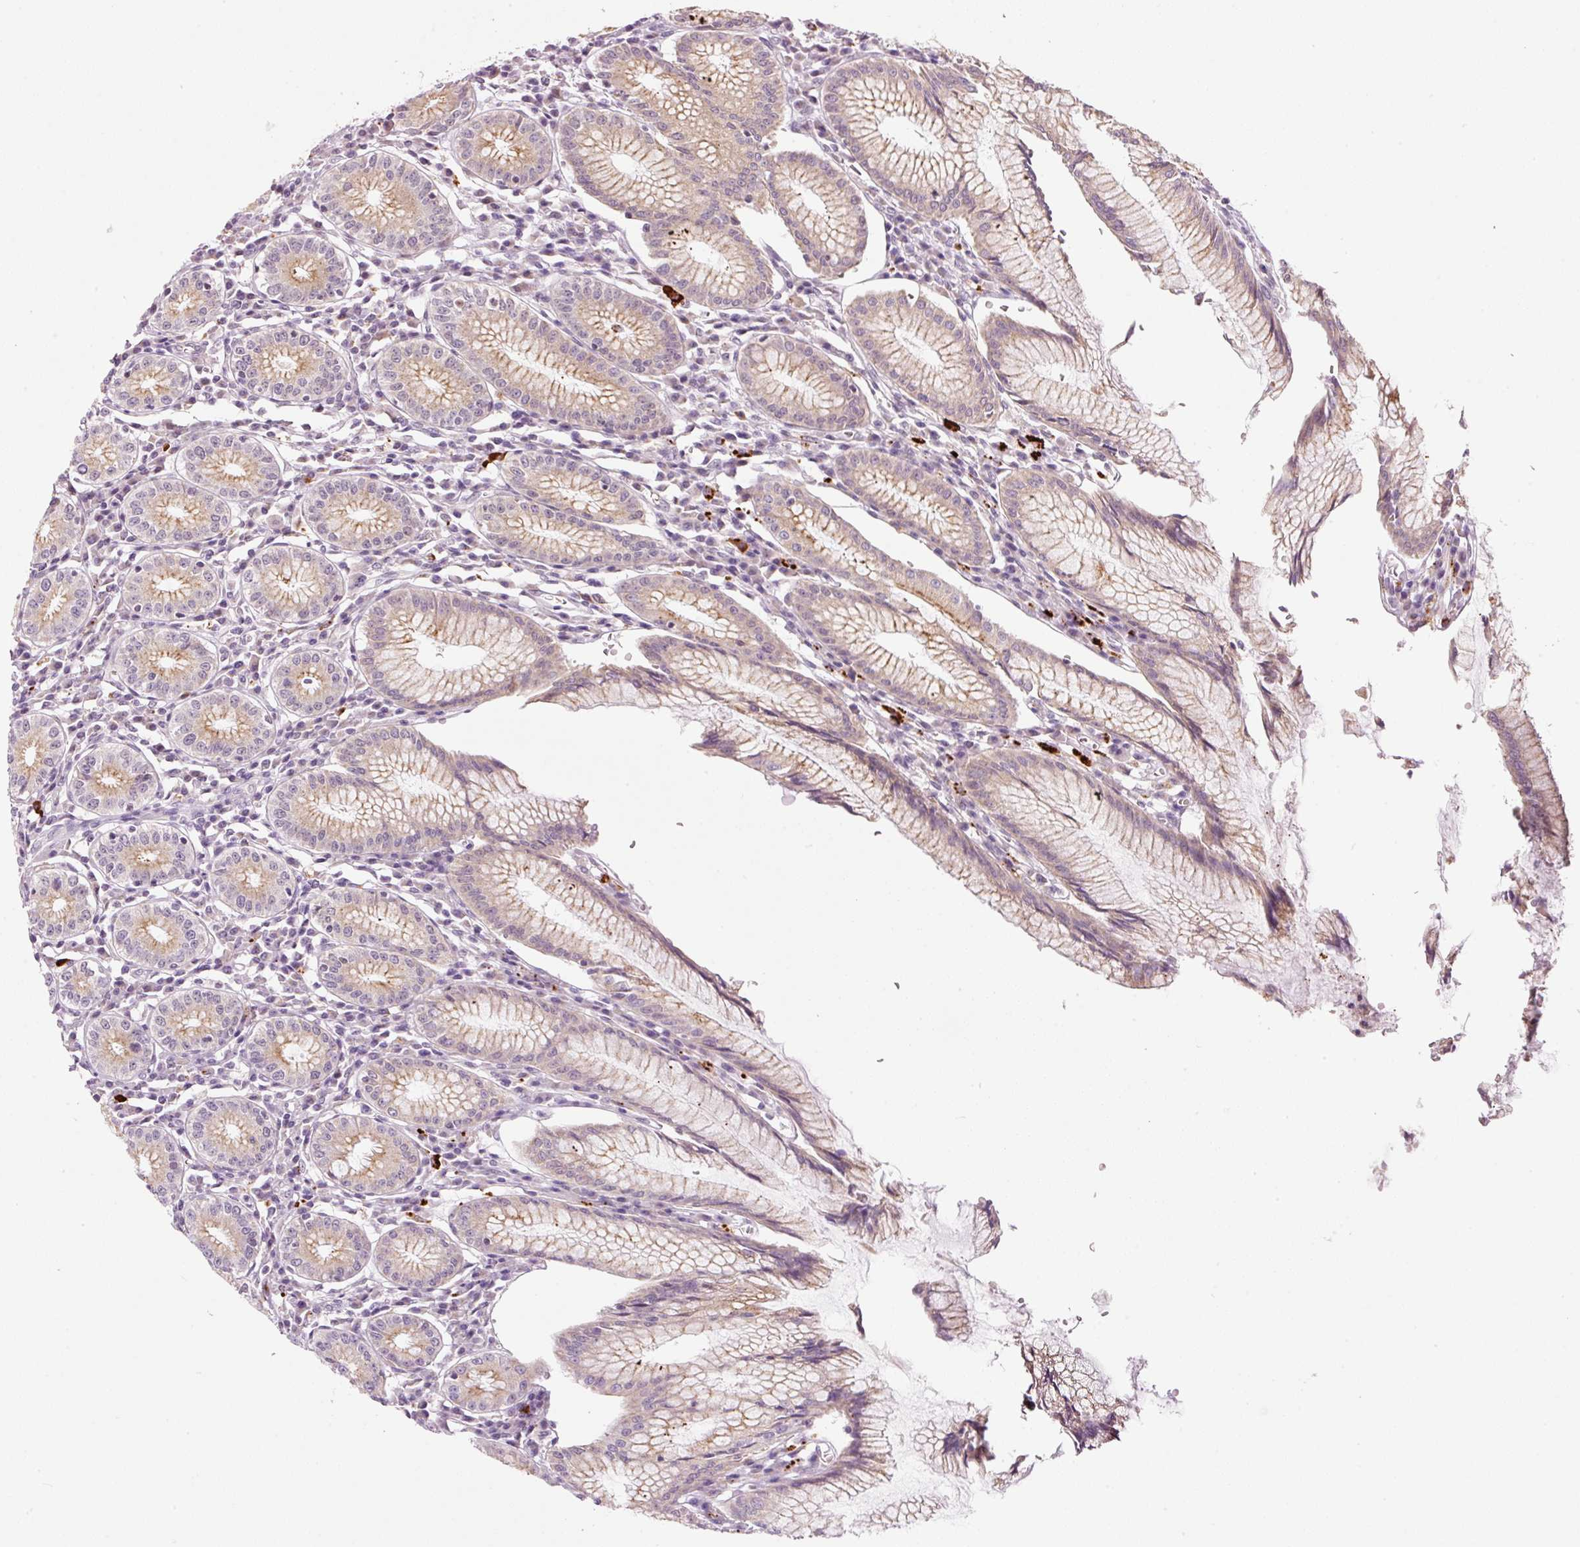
{"staining": {"intensity": "moderate", "quantity": ">75%", "location": "cytoplasmic/membranous"}, "tissue": "stomach", "cell_type": "Glandular cells", "image_type": "normal", "snomed": [{"axis": "morphology", "description": "Normal tissue, NOS"}, {"axis": "topography", "description": "Stomach"}], "caption": "Brown immunohistochemical staining in normal human stomach exhibits moderate cytoplasmic/membranous expression in approximately >75% of glandular cells.", "gene": "ZNF639", "patient": {"sex": "male", "age": 55}}